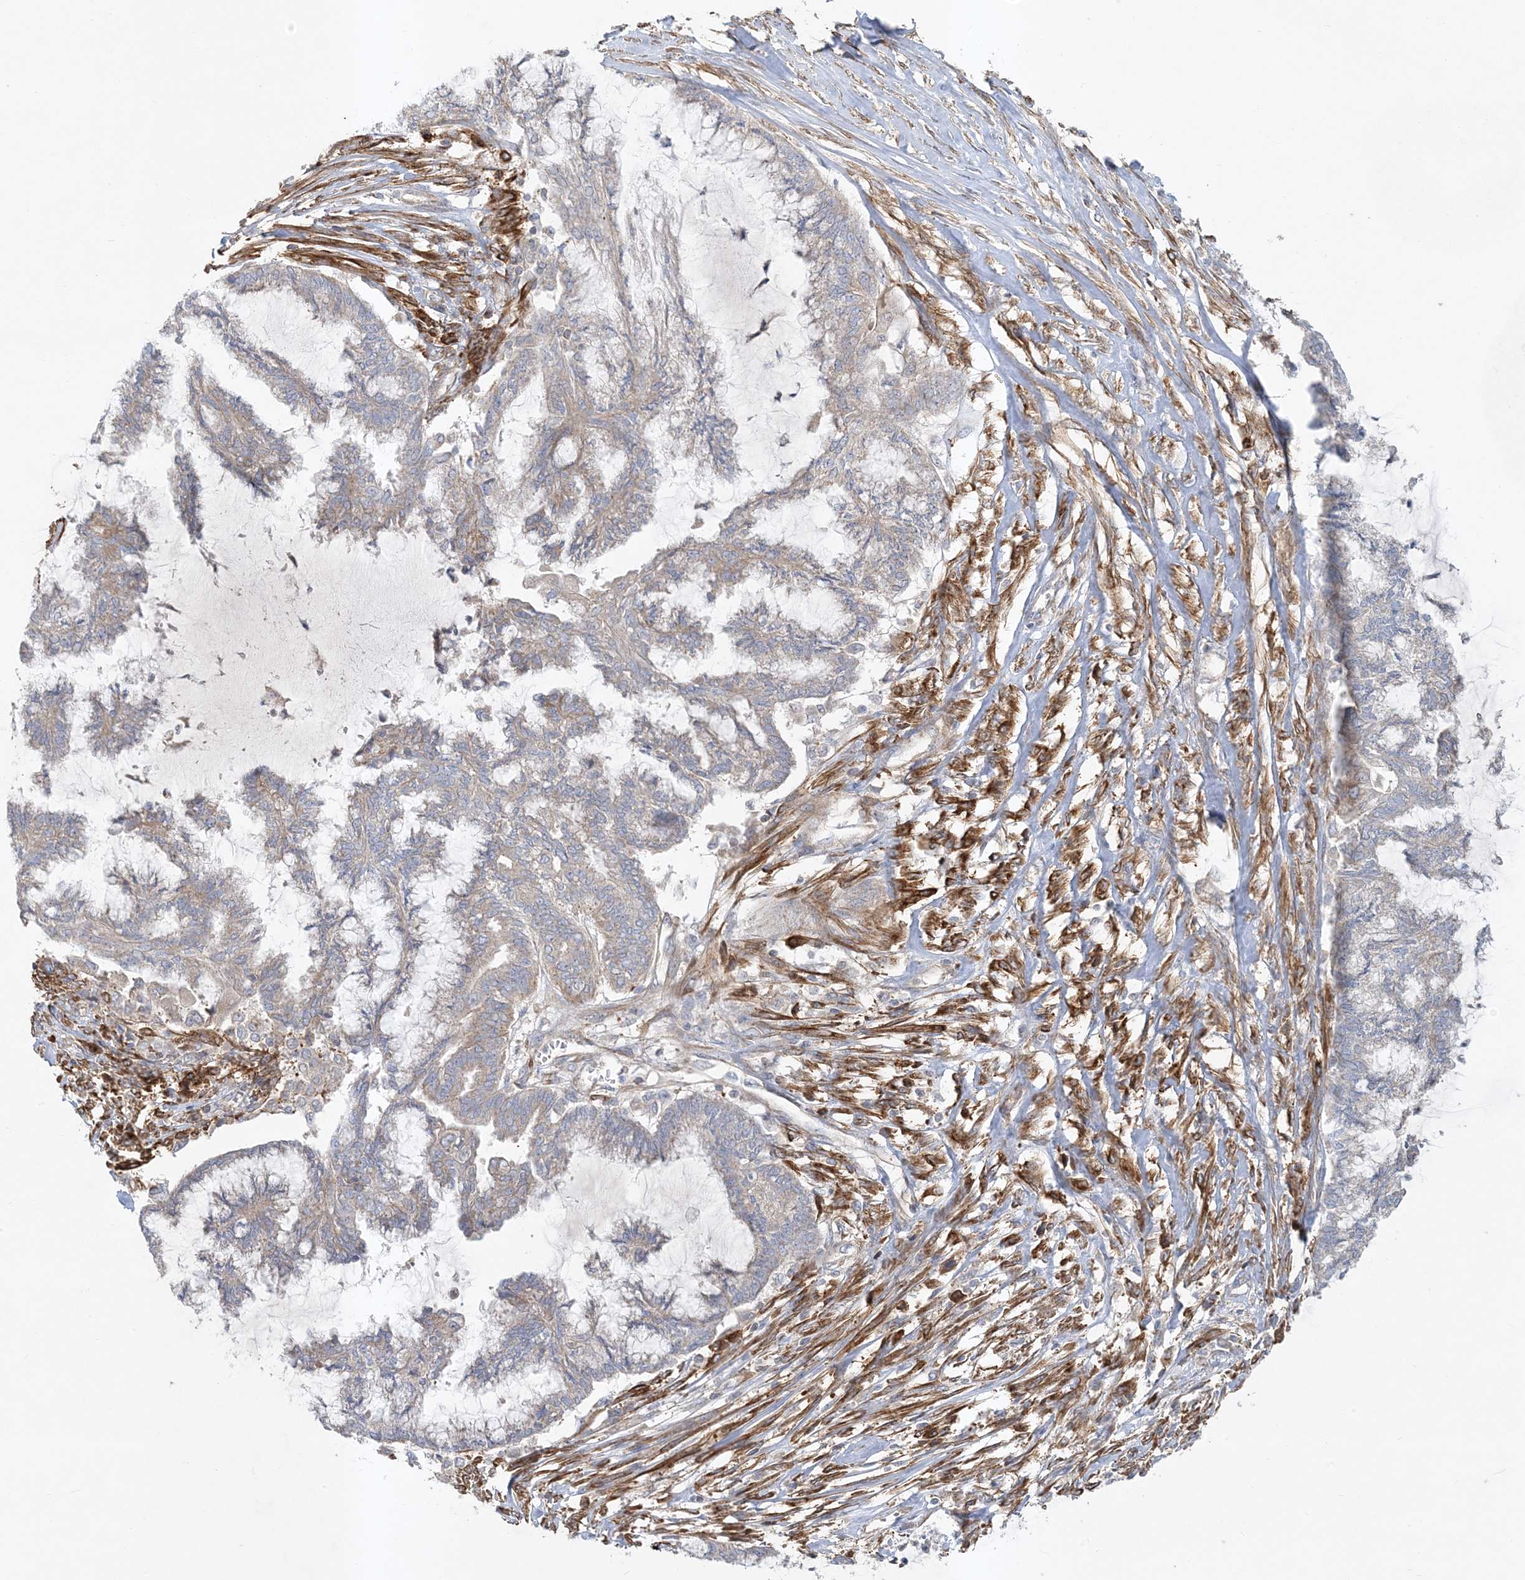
{"staining": {"intensity": "weak", "quantity": "<25%", "location": "cytoplasmic/membranous"}, "tissue": "endometrial cancer", "cell_type": "Tumor cells", "image_type": "cancer", "snomed": [{"axis": "morphology", "description": "Adenocarcinoma, NOS"}, {"axis": "topography", "description": "Endometrium"}], "caption": "Histopathology image shows no protein positivity in tumor cells of endometrial cancer (adenocarcinoma) tissue. The staining was performed using DAB (3,3'-diaminobenzidine) to visualize the protein expression in brown, while the nuclei were stained in blue with hematoxylin (Magnification: 20x).", "gene": "LEXM", "patient": {"sex": "female", "age": 86}}